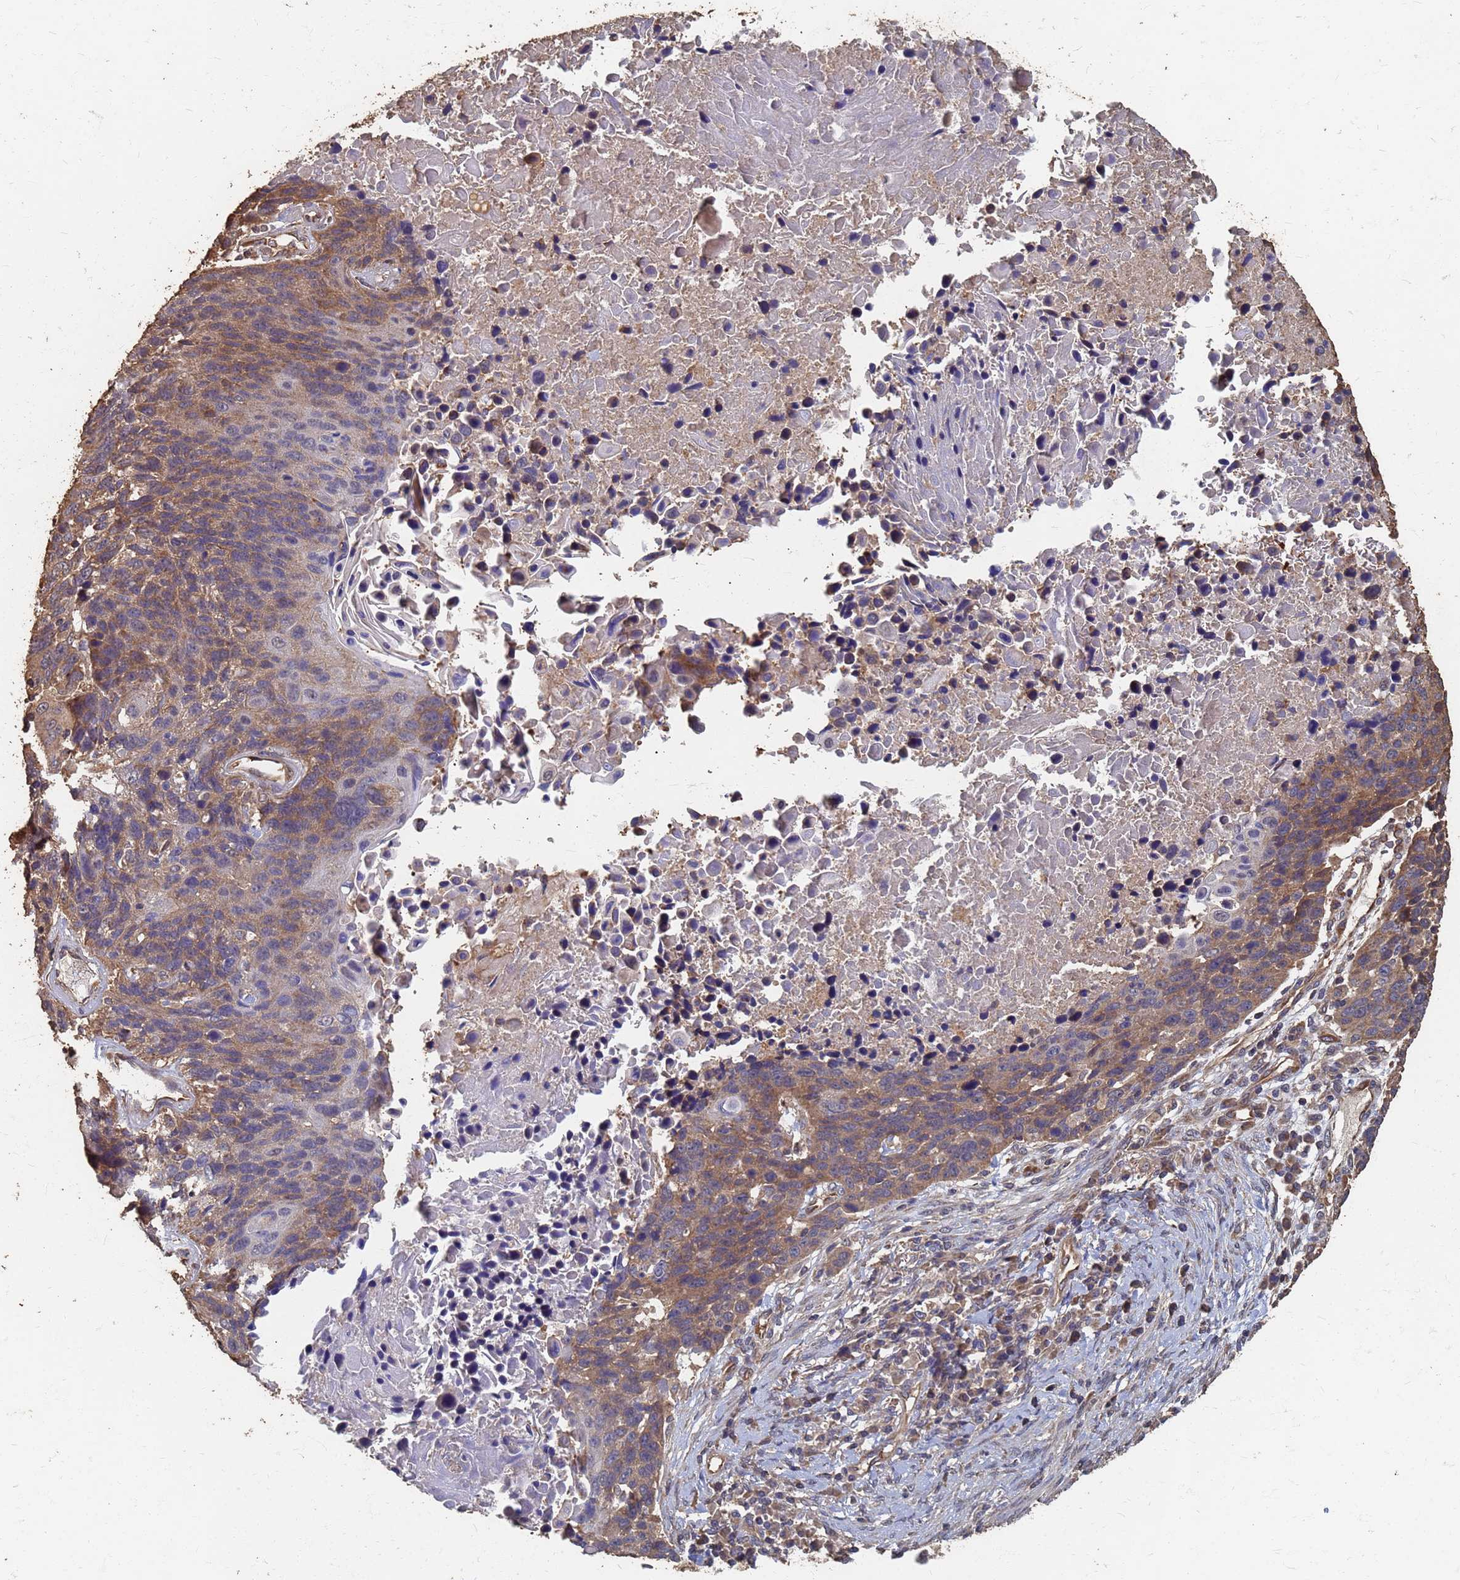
{"staining": {"intensity": "moderate", "quantity": ">75%", "location": "cytoplasmic/membranous"}, "tissue": "lung cancer", "cell_type": "Tumor cells", "image_type": "cancer", "snomed": [{"axis": "morphology", "description": "Normal tissue, NOS"}, {"axis": "morphology", "description": "Squamous cell carcinoma, NOS"}, {"axis": "topography", "description": "Lymph node"}, {"axis": "topography", "description": "Lung"}], "caption": "About >75% of tumor cells in human squamous cell carcinoma (lung) exhibit moderate cytoplasmic/membranous protein expression as visualized by brown immunohistochemical staining.", "gene": "DPH5", "patient": {"sex": "male", "age": 66}}